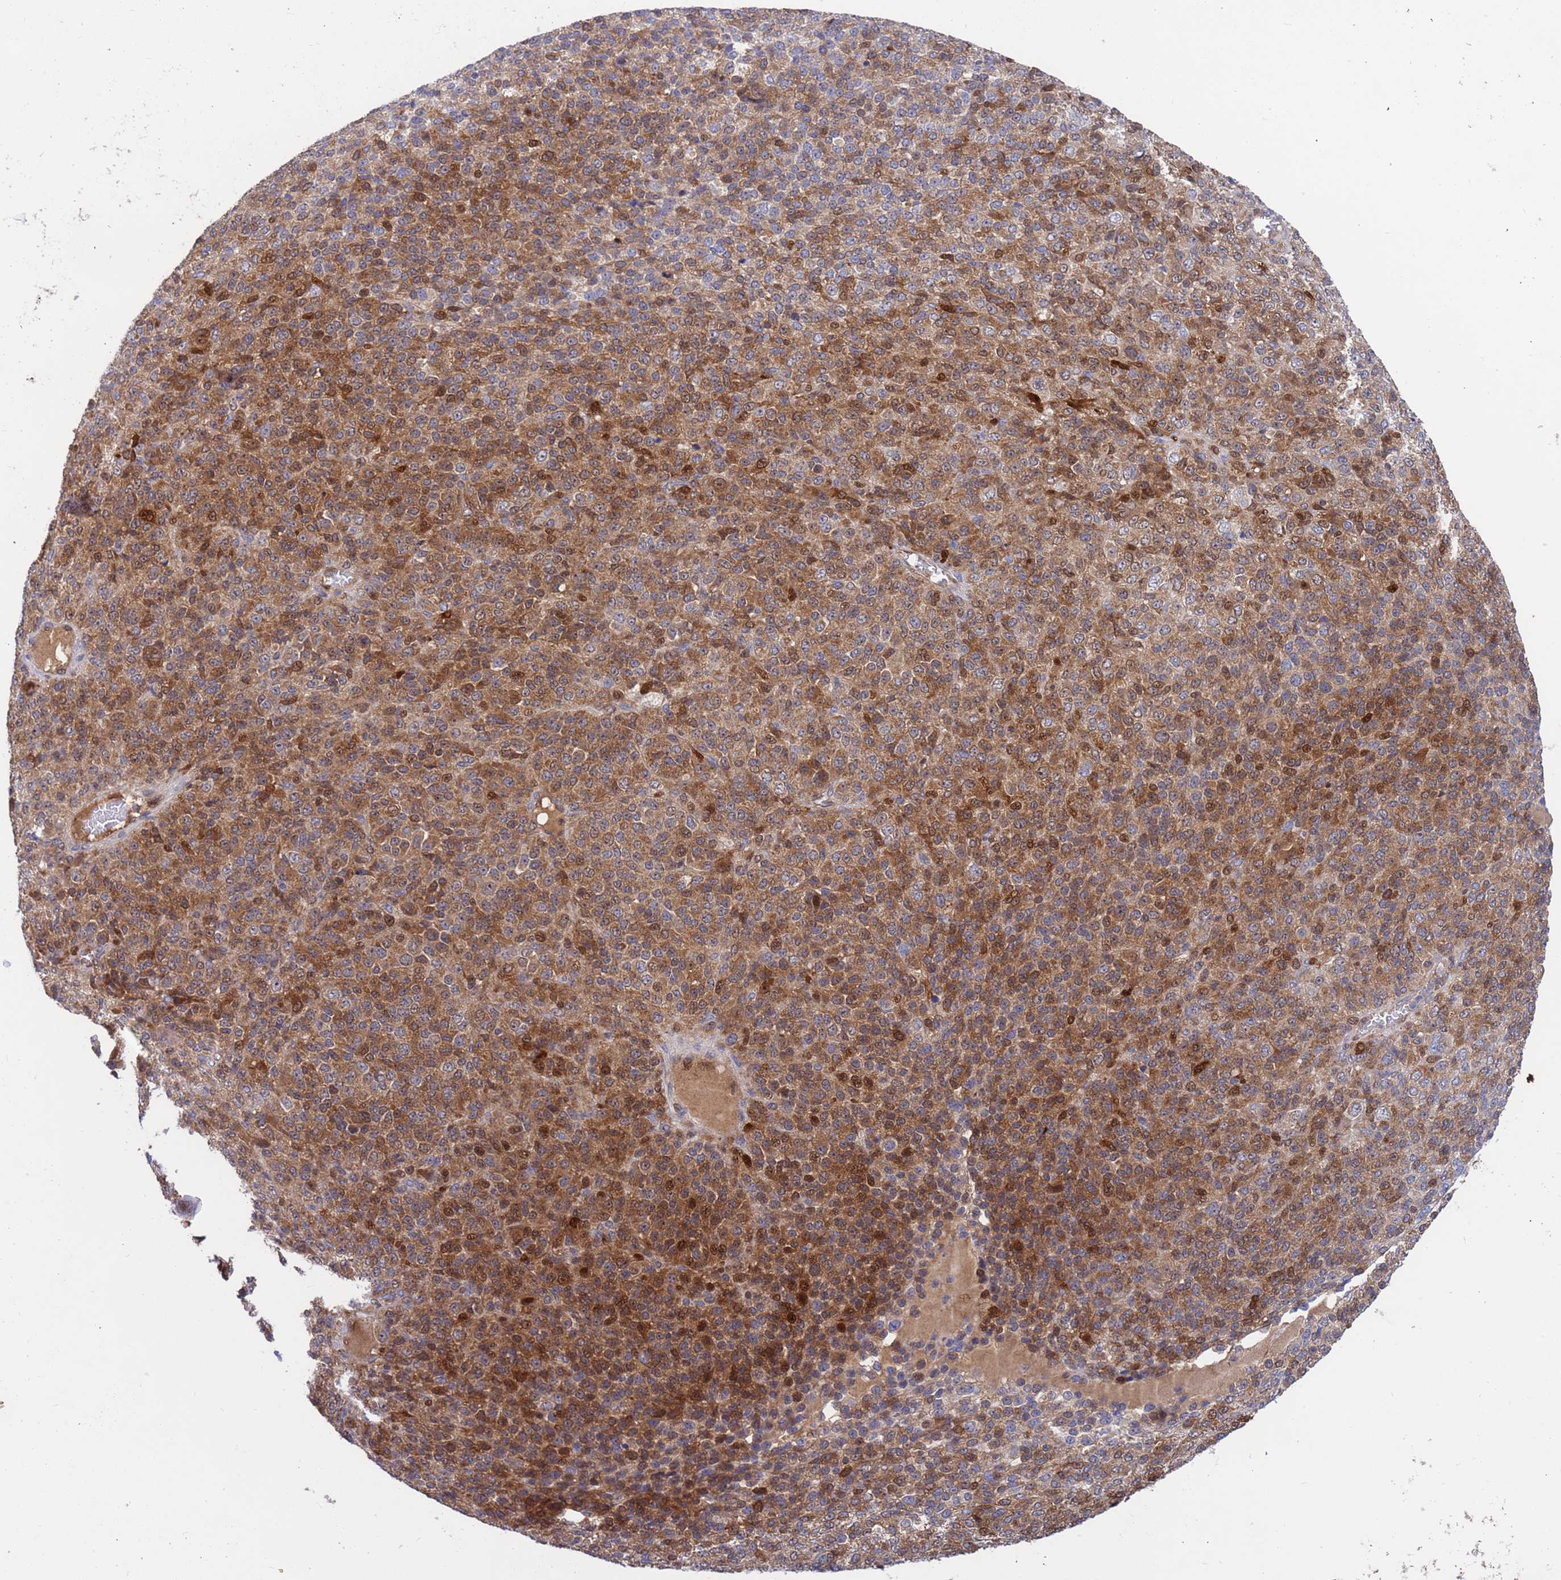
{"staining": {"intensity": "moderate", "quantity": ">75%", "location": "cytoplasmic/membranous,nuclear"}, "tissue": "melanoma", "cell_type": "Tumor cells", "image_type": "cancer", "snomed": [{"axis": "morphology", "description": "Malignant melanoma, Metastatic site"}, {"axis": "topography", "description": "Brain"}], "caption": "Malignant melanoma (metastatic site) stained with a brown dye reveals moderate cytoplasmic/membranous and nuclear positive staining in about >75% of tumor cells.", "gene": "FOXRED1", "patient": {"sex": "female", "age": 56}}